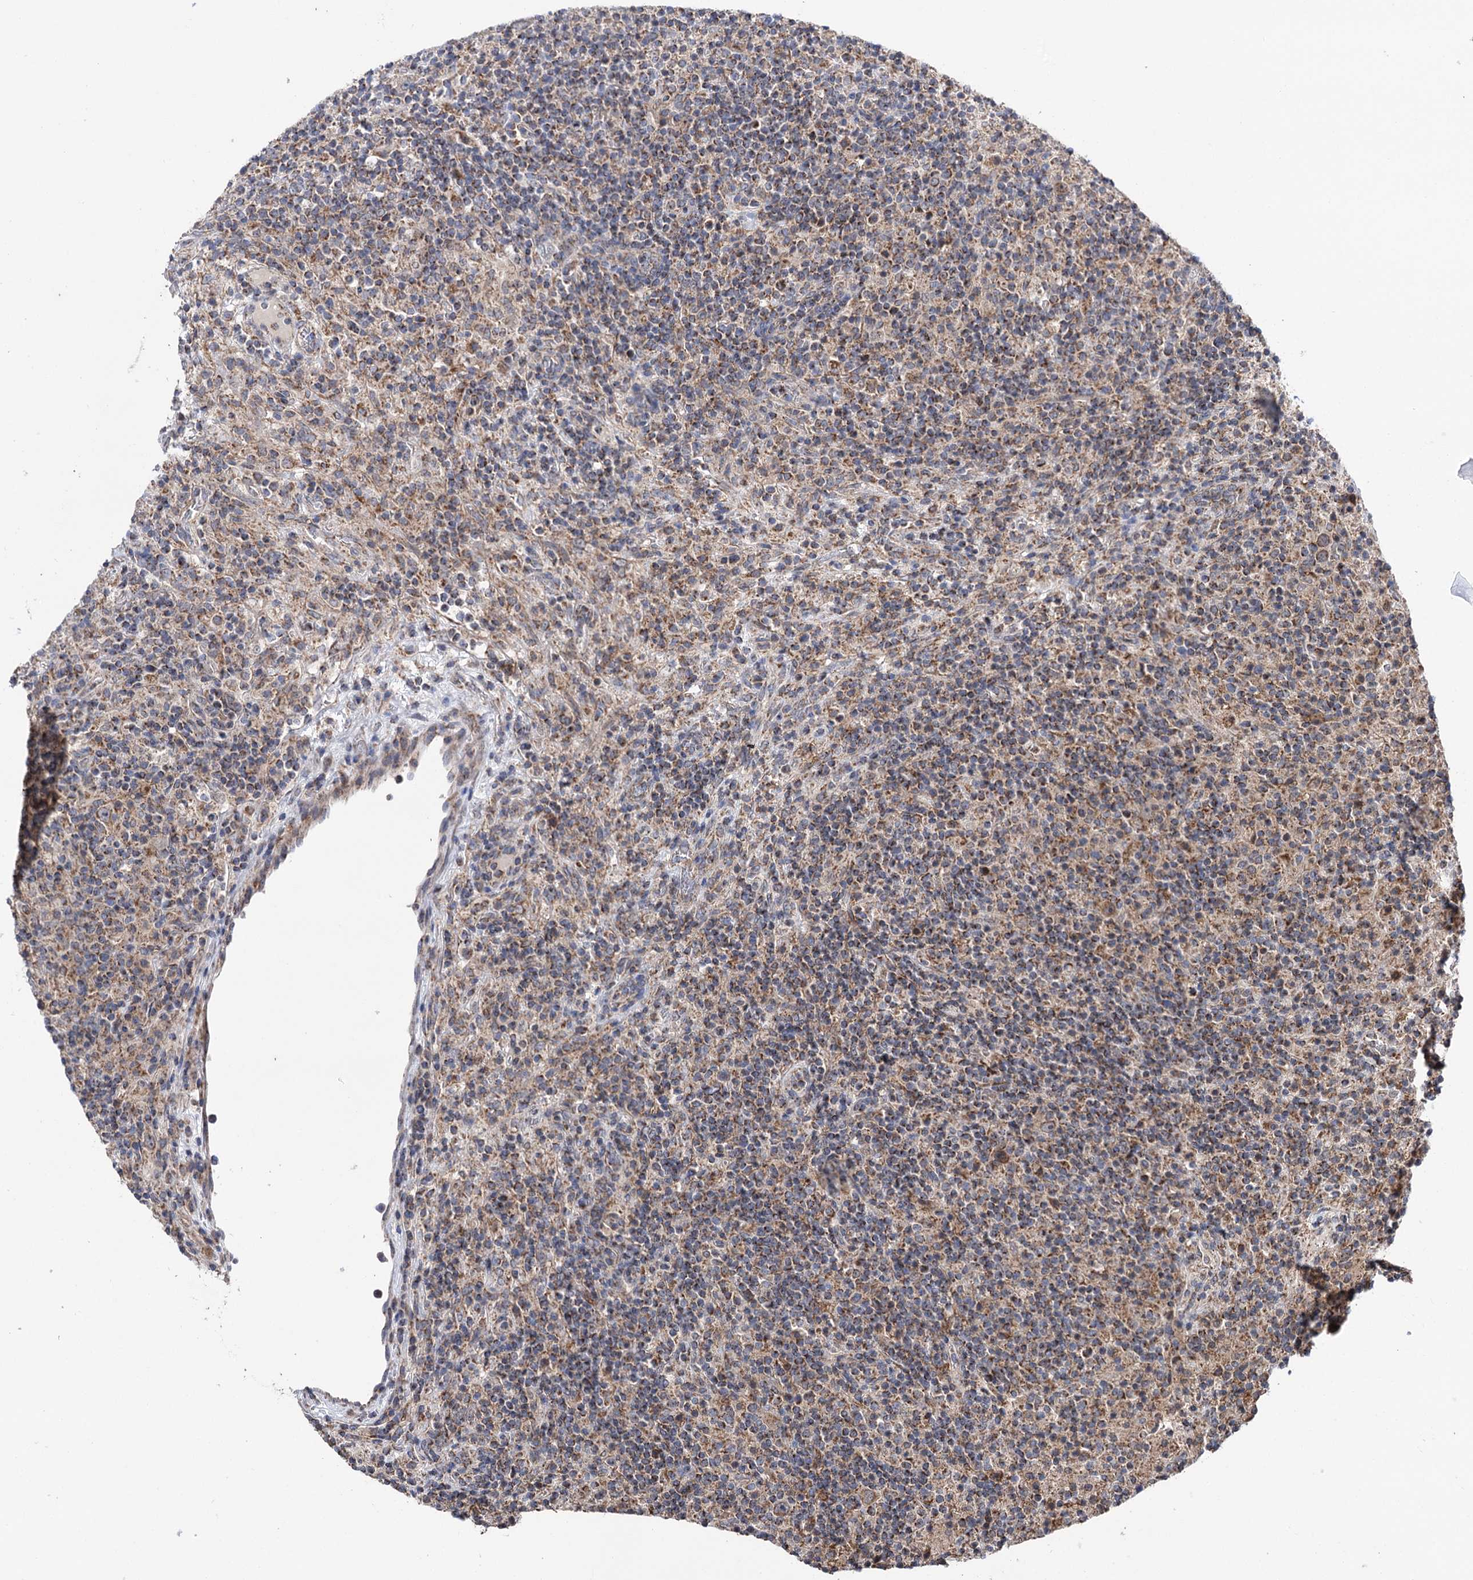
{"staining": {"intensity": "moderate", "quantity": ">75%", "location": "cytoplasmic/membranous"}, "tissue": "lymphoma", "cell_type": "Tumor cells", "image_type": "cancer", "snomed": [{"axis": "morphology", "description": "Hodgkin's disease, NOS"}, {"axis": "topography", "description": "Lymph node"}], "caption": "Protein staining of Hodgkin's disease tissue shows moderate cytoplasmic/membranous staining in about >75% of tumor cells. (DAB IHC with brightfield microscopy, high magnification).", "gene": "SUCLA2", "patient": {"sex": "male", "age": 70}}